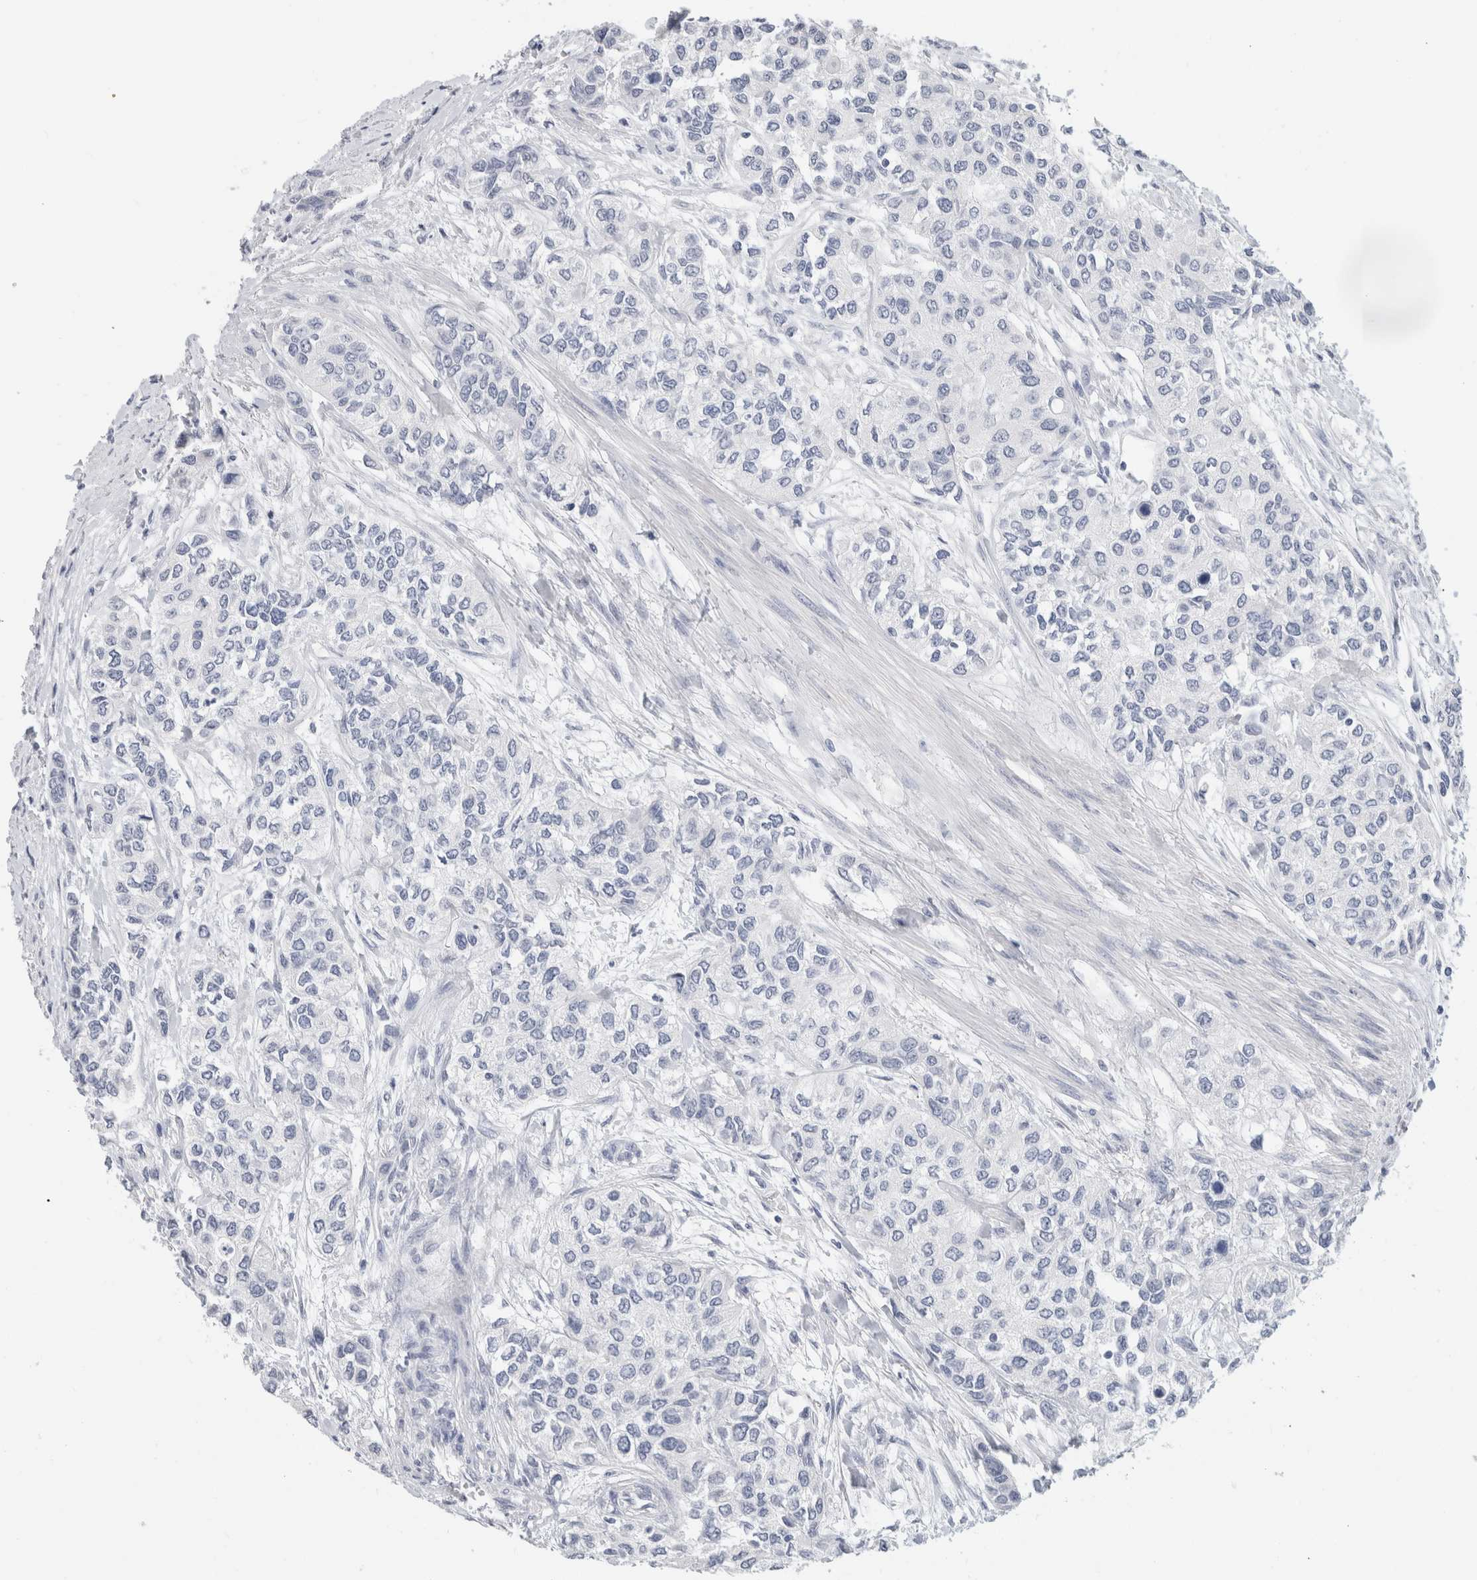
{"staining": {"intensity": "negative", "quantity": "none", "location": "none"}, "tissue": "urothelial cancer", "cell_type": "Tumor cells", "image_type": "cancer", "snomed": [{"axis": "morphology", "description": "Urothelial carcinoma, High grade"}, {"axis": "topography", "description": "Urinary bladder"}], "caption": "Immunohistochemical staining of human high-grade urothelial carcinoma displays no significant staining in tumor cells.", "gene": "BCAN", "patient": {"sex": "female", "age": 56}}